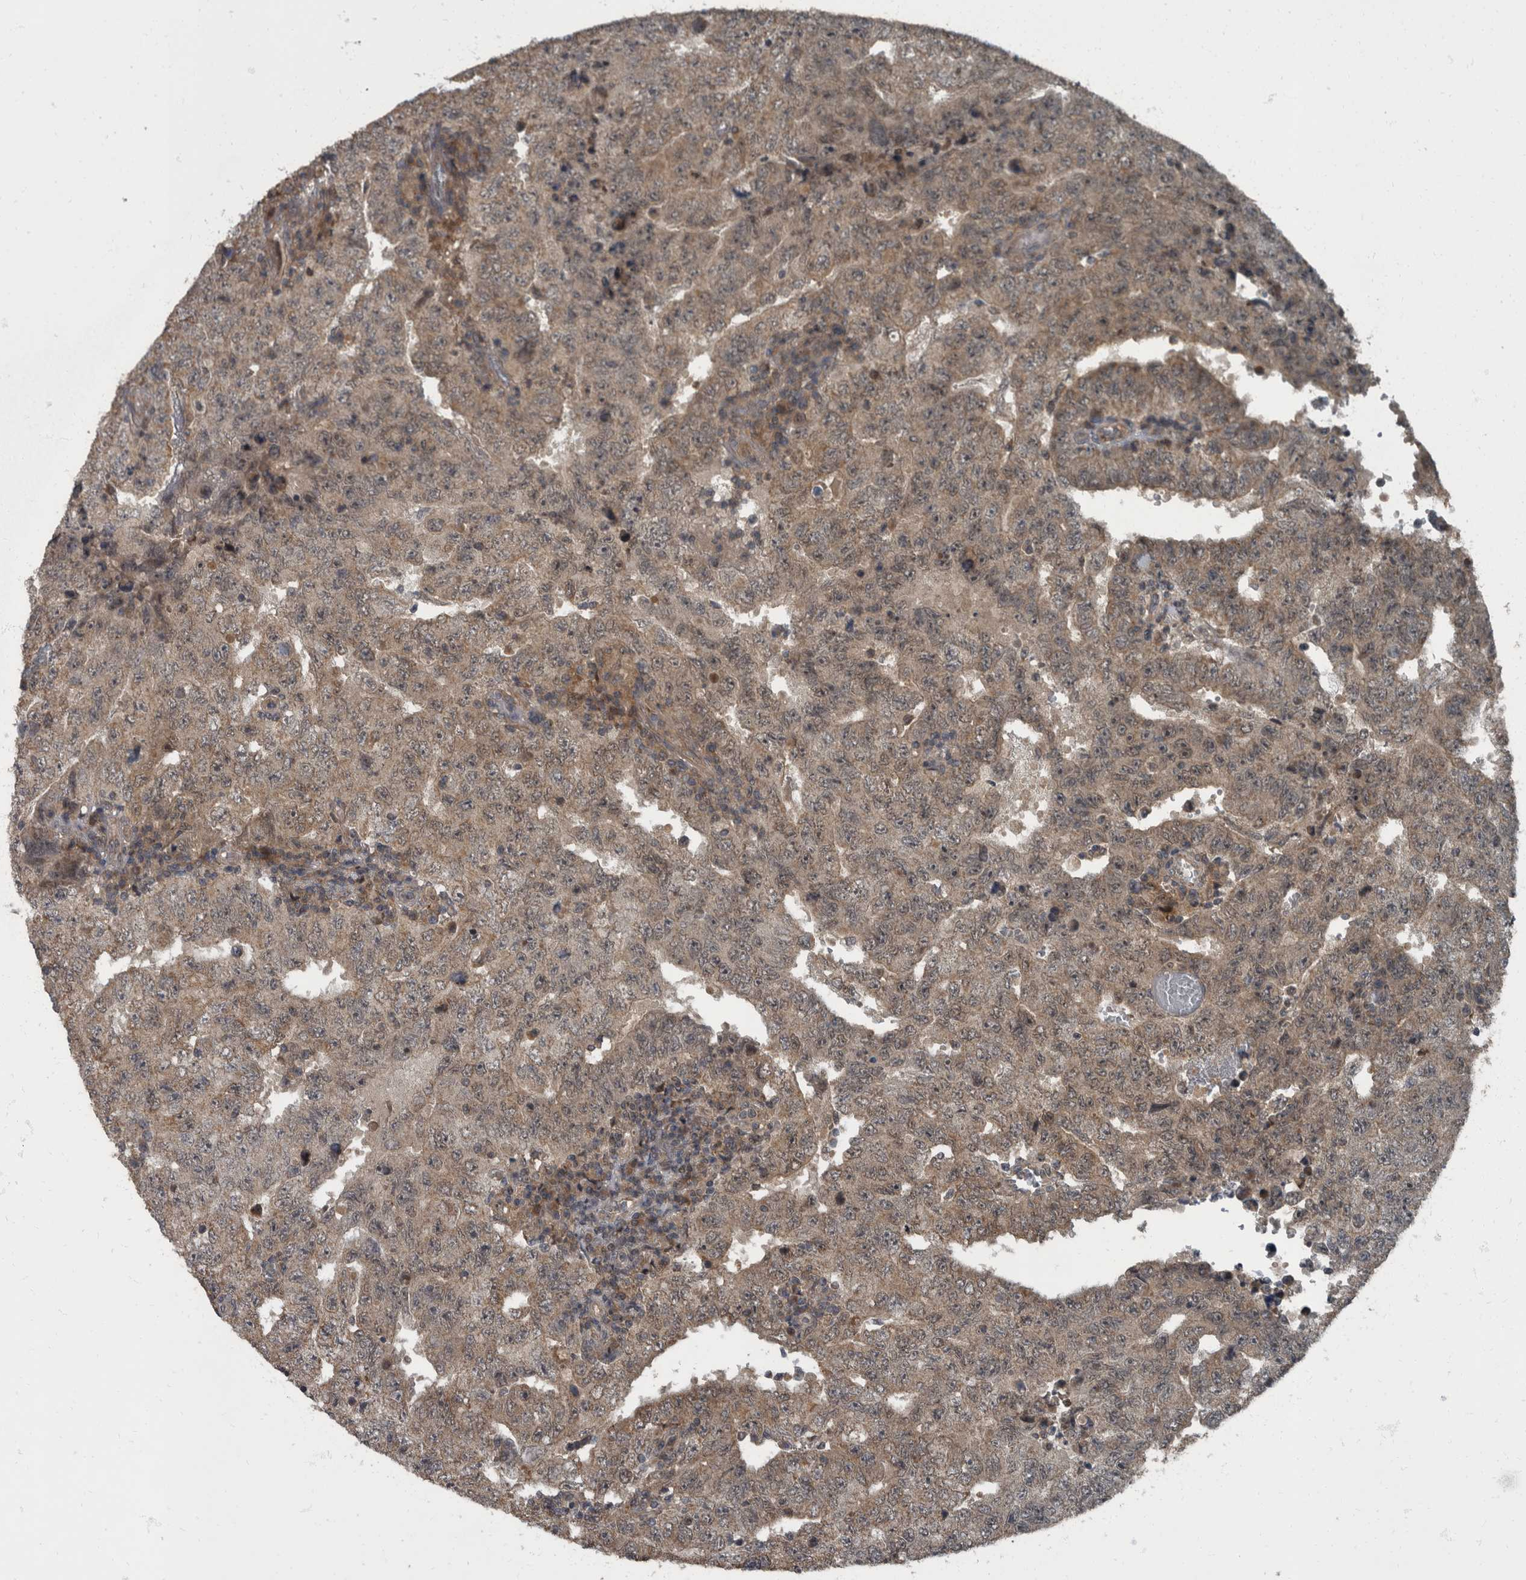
{"staining": {"intensity": "weak", "quantity": "25%-75%", "location": "cytoplasmic/membranous"}, "tissue": "testis cancer", "cell_type": "Tumor cells", "image_type": "cancer", "snomed": [{"axis": "morphology", "description": "Carcinoma, Embryonal, NOS"}, {"axis": "topography", "description": "Testis"}], "caption": "Immunohistochemical staining of embryonal carcinoma (testis) shows low levels of weak cytoplasmic/membranous expression in about 25%-75% of tumor cells. The staining is performed using DAB (3,3'-diaminobenzidine) brown chromogen to label protein expression. The nuclei are counter-stained blue using hematoxylin.", "gene": "RABGGTB", "patient": {"sex": "male", "age": 26}}